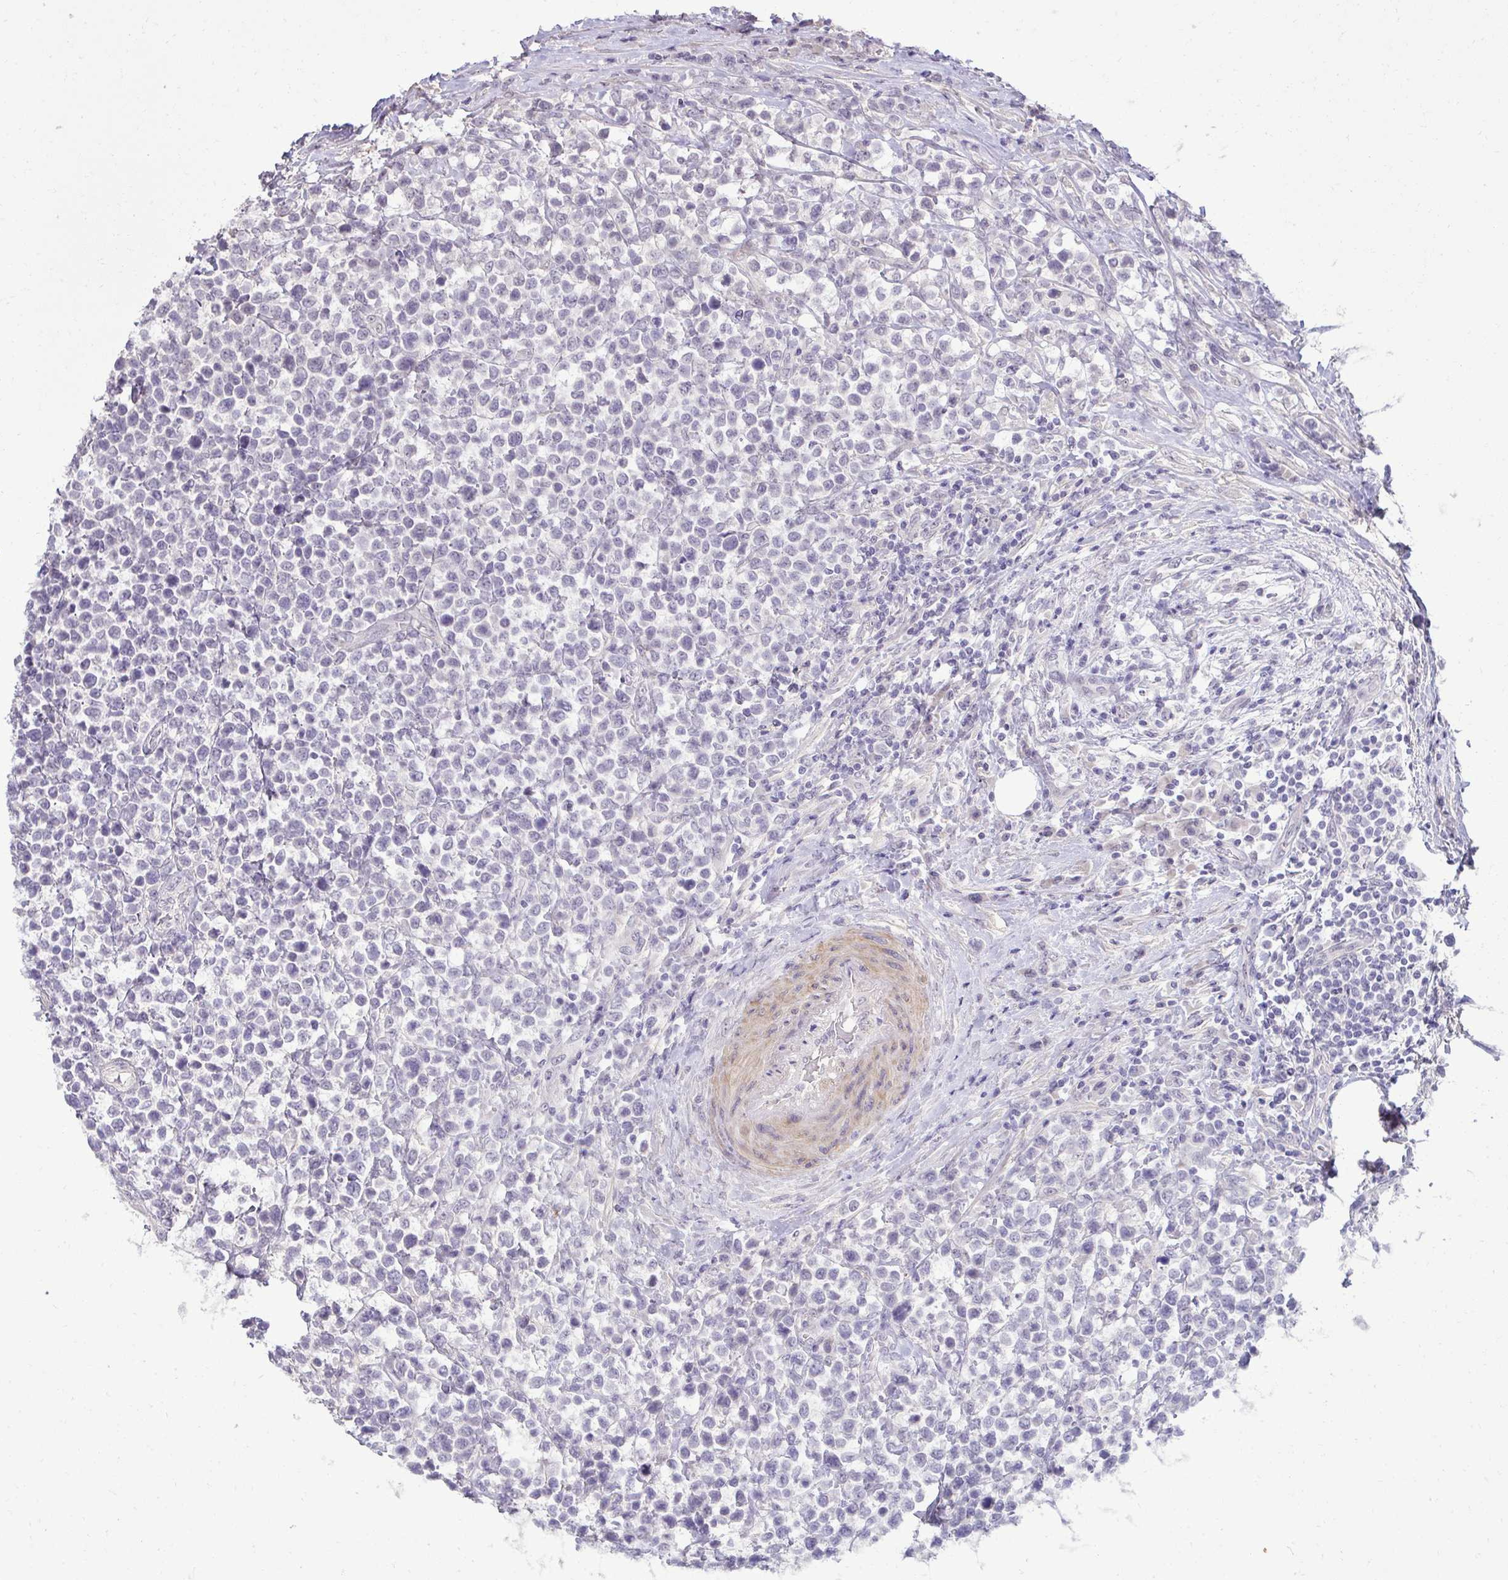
{"staining": {"intensity": "negative", "quantity": "none", "location": "none"}, "tissue": "lymphoma", "cell_type": "Tumor cells", "image_type": "cancer", "snomed": [{"axis": "morphology", "description": "Malignant lymphoma, non-Hodgkin's type, High grade"}, {"axis": "topography", "description": "Soft tissue"}], "caption": "Immunohistochemistry (IHC) photomicrograph of neoplastic tissue: lymphoma stained with DAB (3,3'-diaminobenzidine) demonstrates no significant protein positivity in tumor cells. (Stains: DAB immunohistochemistry (IHC) with hematoxylin counter stain, Microscopy: brightfield microscopy at high magnification).", "gene": "SLC30A3", "patient": {"sex": "female", "age": 56}}